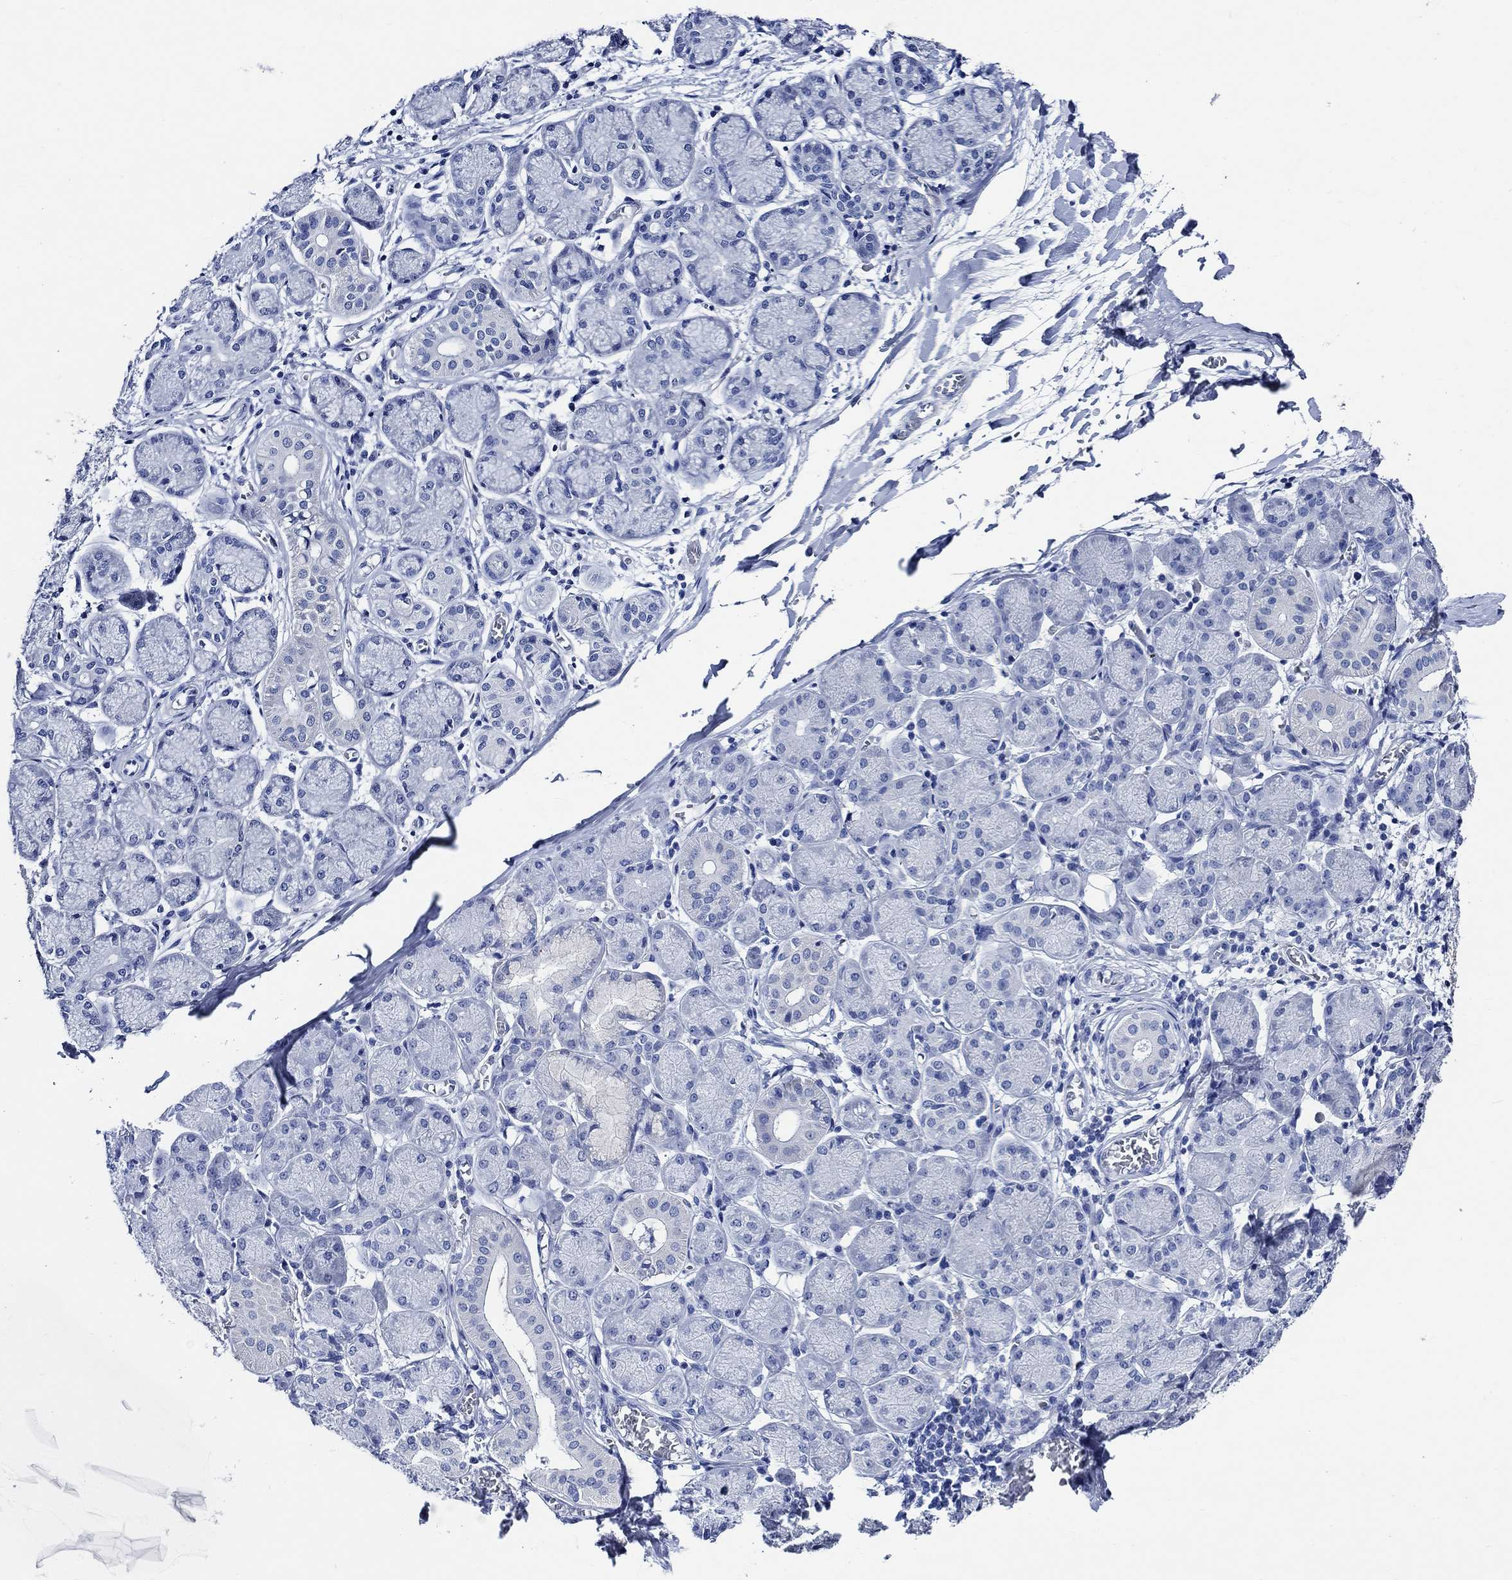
{"staining": {"intensity": "negative", "quantity": "none", "location": "none"}, "tissue": "salivary gland", "cell_type": "Glandular cells", "image_type": "normal", "snomed": [{"axis": "morphology", "description": "Normal tissue, NOS"}, {"axis": "topography", "description": "Salivary gland"}, {"axis": "topography", "description": "Peripheral nerve tissue"}], "caption": "High magnification brightfield microscopy of normal salivary gland stained with DAB (3,3'-diaminobenzidine) (brown) and counterstained with hematoxylin (blue): glandular cells show no significant positivity.", "gene": "WDR62", "patient": {"sex": "female", "age": 24}}